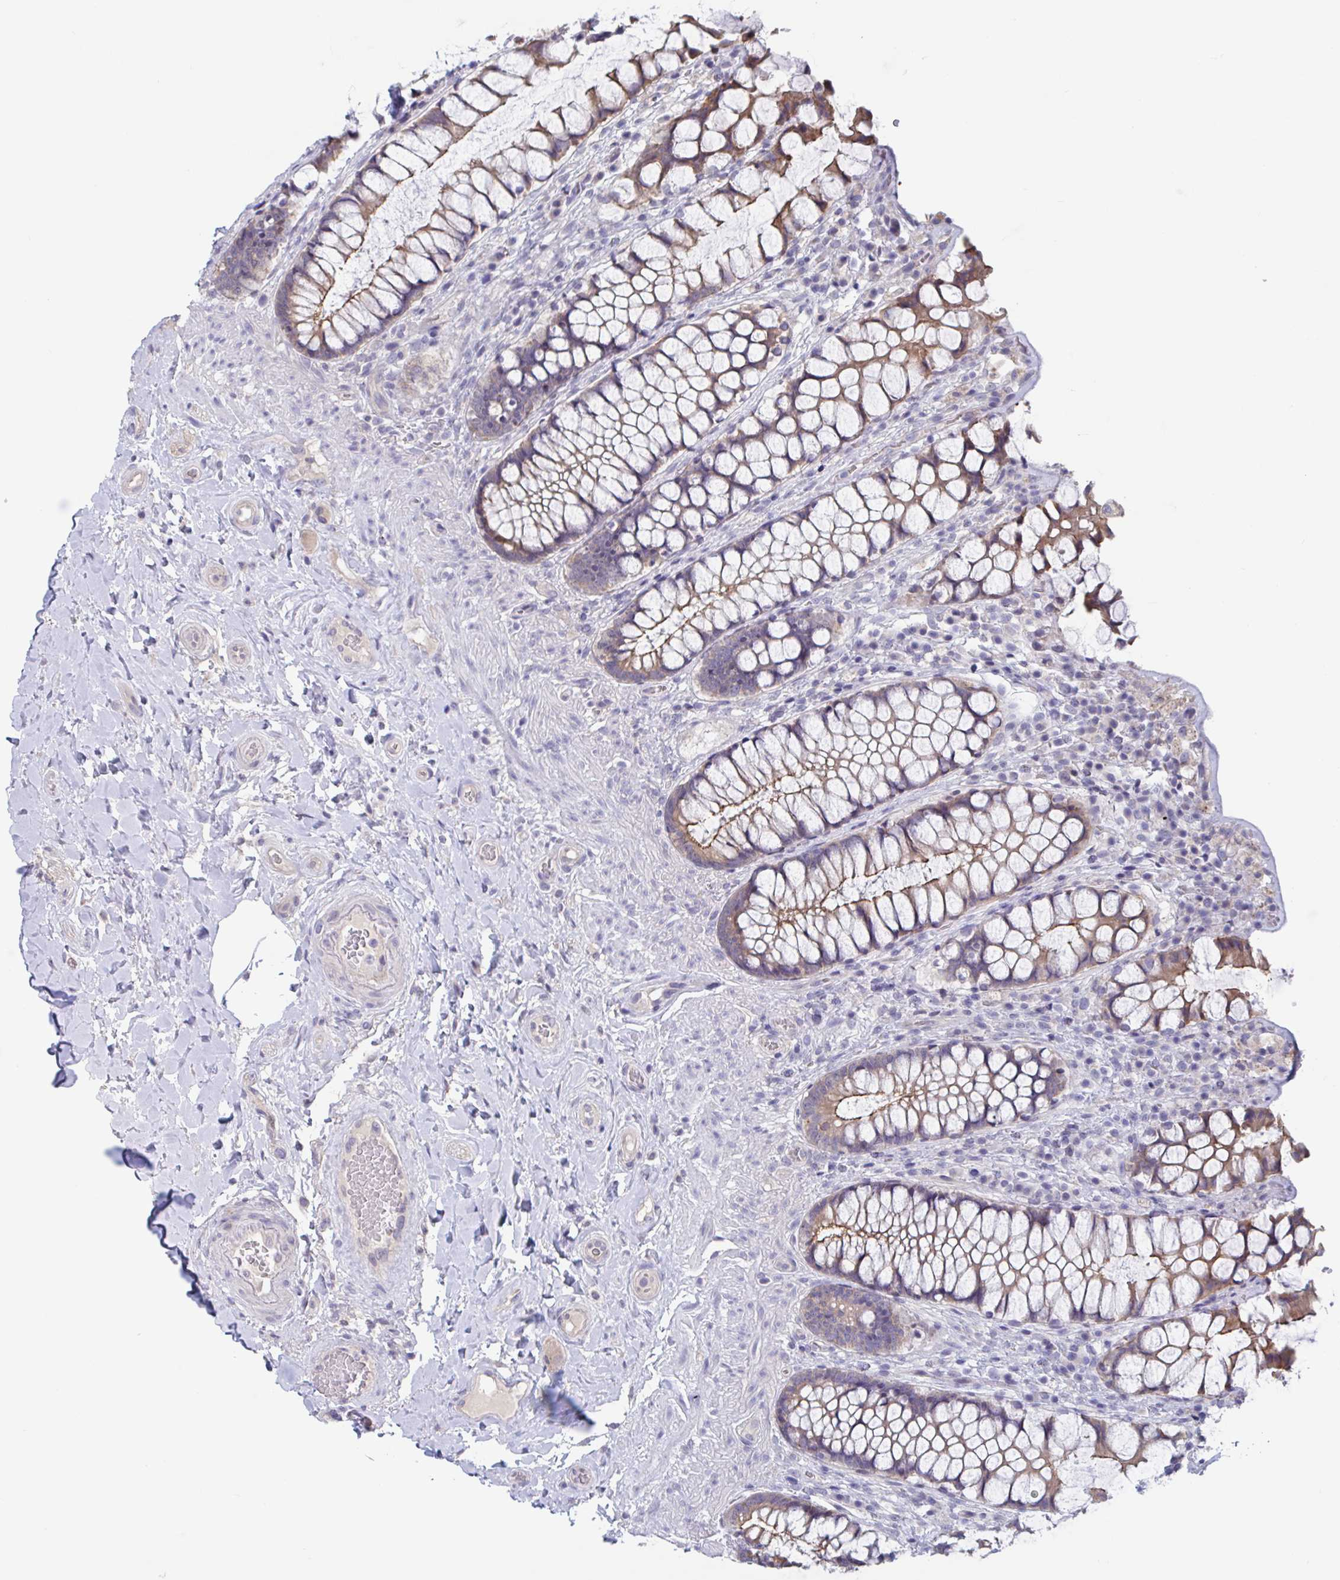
{"staining": {"intensity": "moderate", "quantity": ">75%", "location": "cytoplasmic/membranous"}, "tissue": "rectum", "cell_type": "Glandular cells", "image_type": "normal", "snomed": [{"axis": "morphology", "description": "Normal tissue, NOS"}, {"axis": "topography", "description": "Rectum"}], "caption": "IHC image of normal rectum stained for a protein (brown), which displays medium levels of moderate cytoplasmic/membranous staining in about >75% of glandular cells.", "gene": "UNKL", "patient": {"sex": "female", "age": 58}}